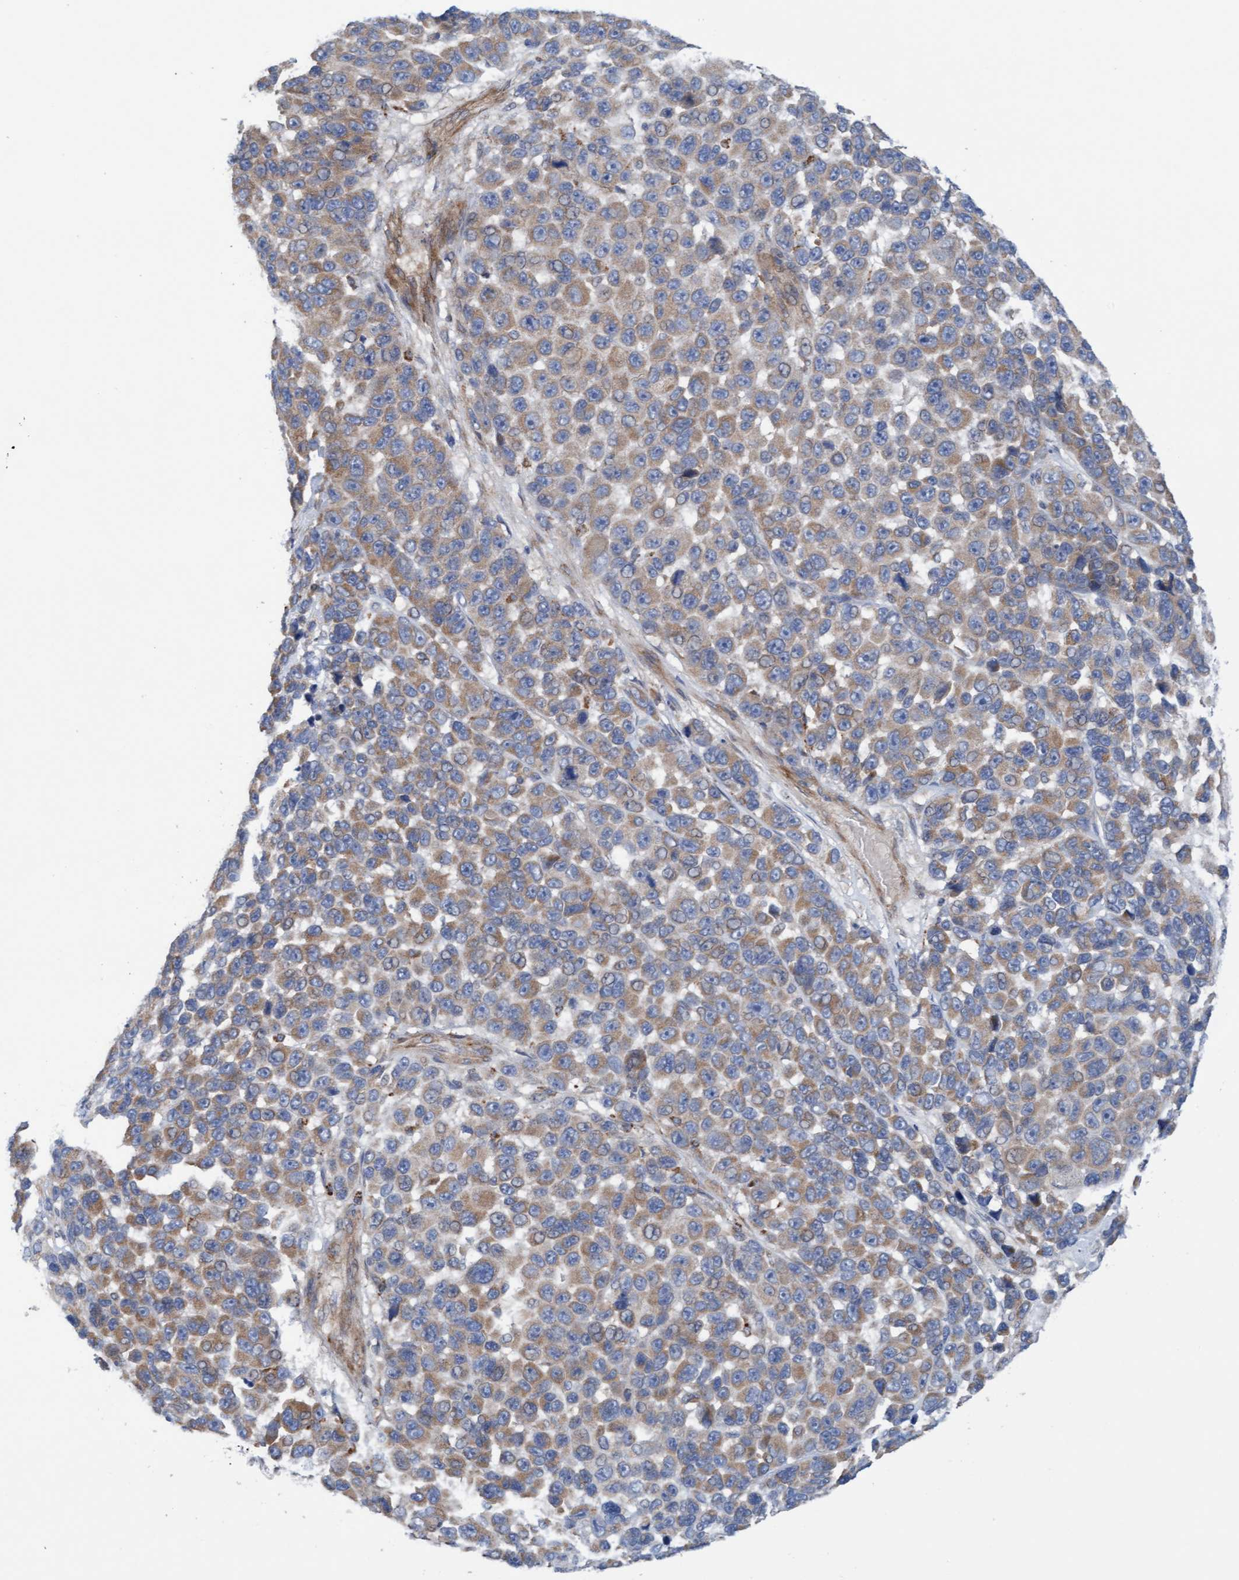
{"staining": {"intensity": "moderate", "quantity": ">75%", "location": "cytoplasmic/membranous"}, "tissue": "melanoma", "cell_type": "Tumor cells", "image_type": "cancer", "snomed": [{"axis": "morphology", "description": "Malignant melanoma, NOS"}, {"axis": "topography", "description": "Skin"}], "caption": "Tumor cells reveal moderate cytoplasmic/membranous staining in approximately >75% of cells in malignant melanoma.", "gene": "CDK5RAP3", "patient": {"sex": "male", "age": 53}}